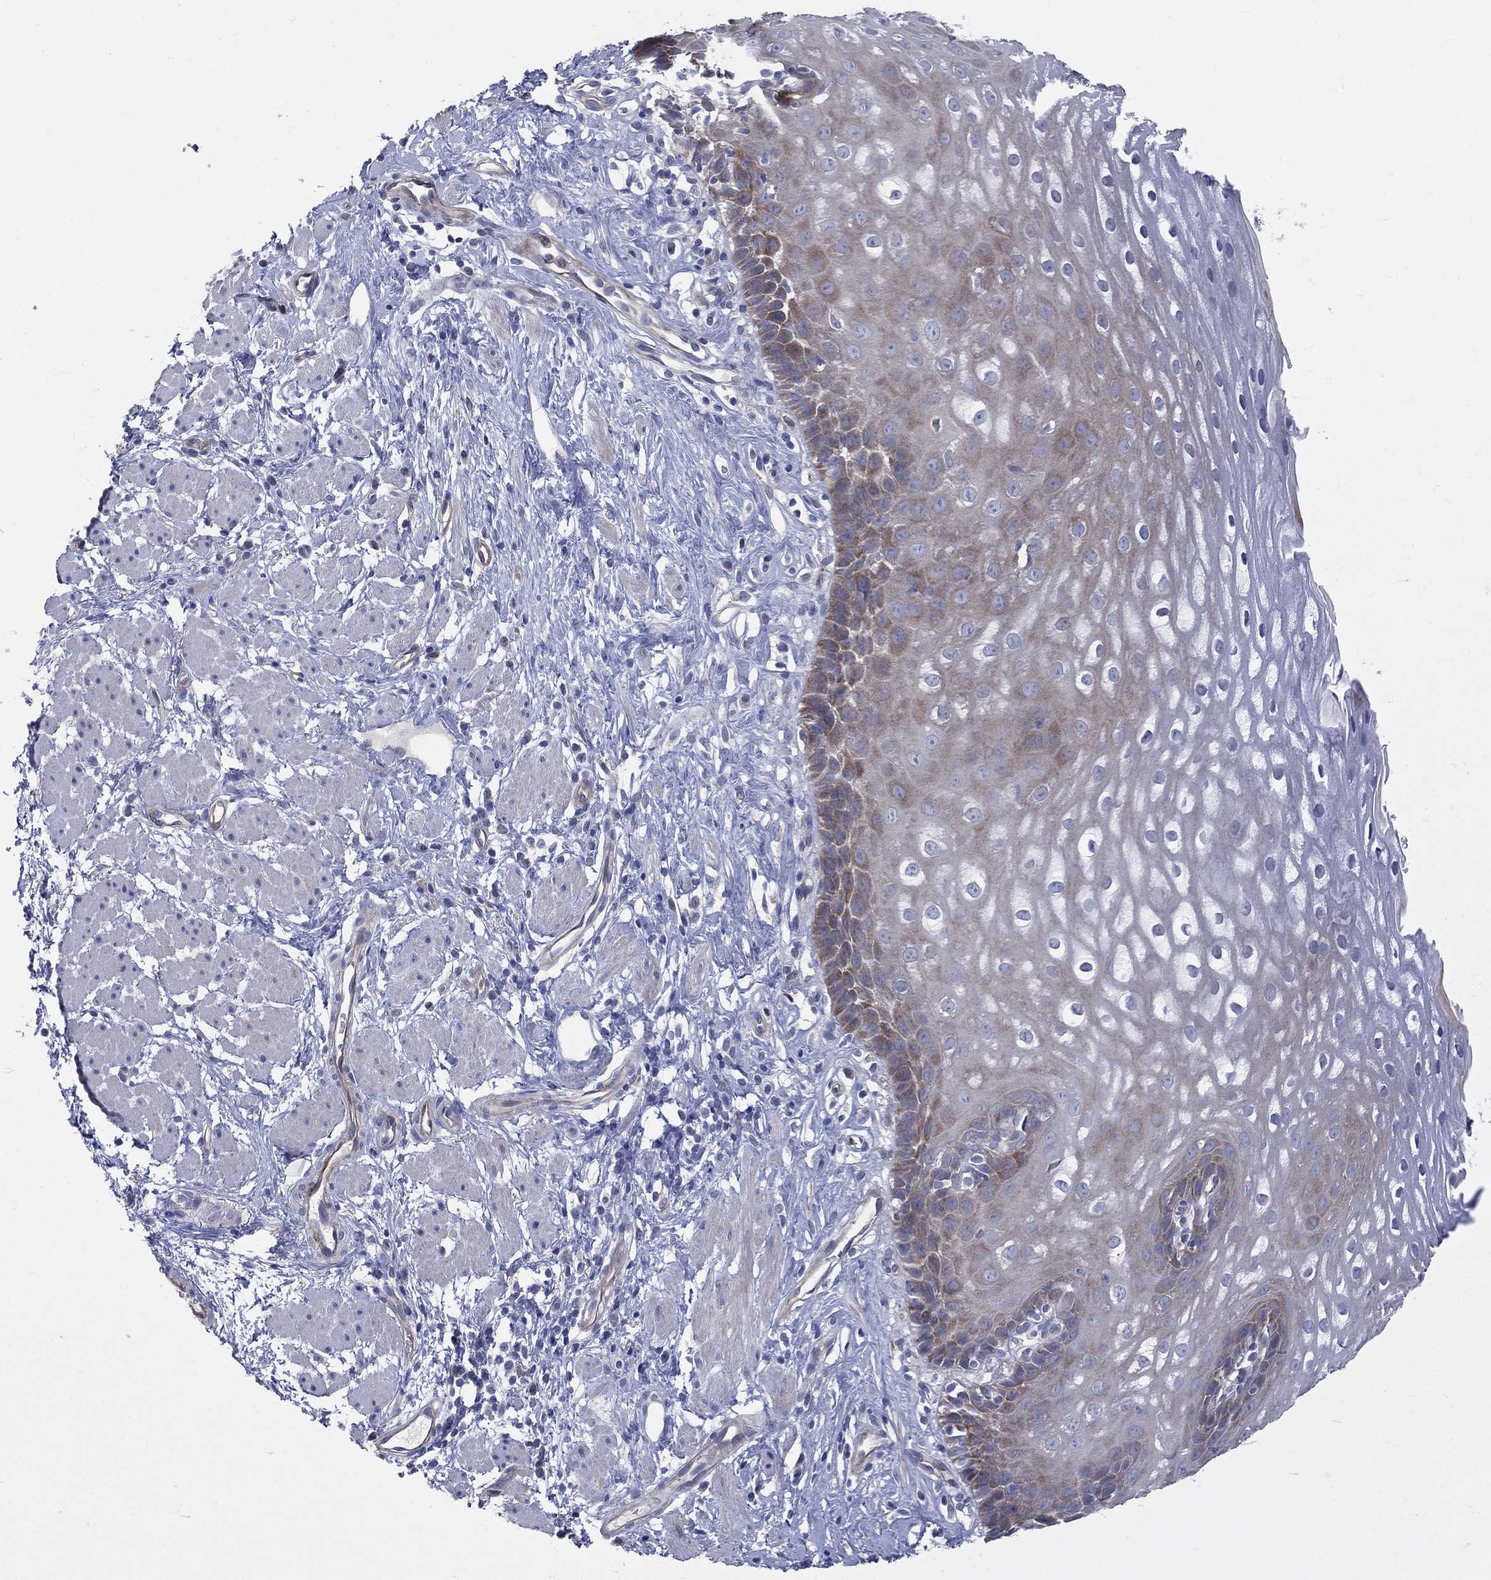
{"staining": {"intensity": "negative", "quantity": "none", "location": "none"}, "tissue": "esophagus", "cell_type": "Squamous epithelial cells", "image_type": "normal", "snomed": [{"axis": "morphology", "description": "Normal tissue, NOS"}, {"axis": "topography", "description": "Esophagus"}], "caption": "This is a histopathology image of immunohistochemistry (IHC) staining of benign esophagus, which shows no expression in squamous epithelial cells. Brightfield microscopy of IHC stained with DAB (brown) and hematoxylin (blue), captured at high magnification.", "gene": "POMZP3", "patient": {"sex": "male", "age": 64}}